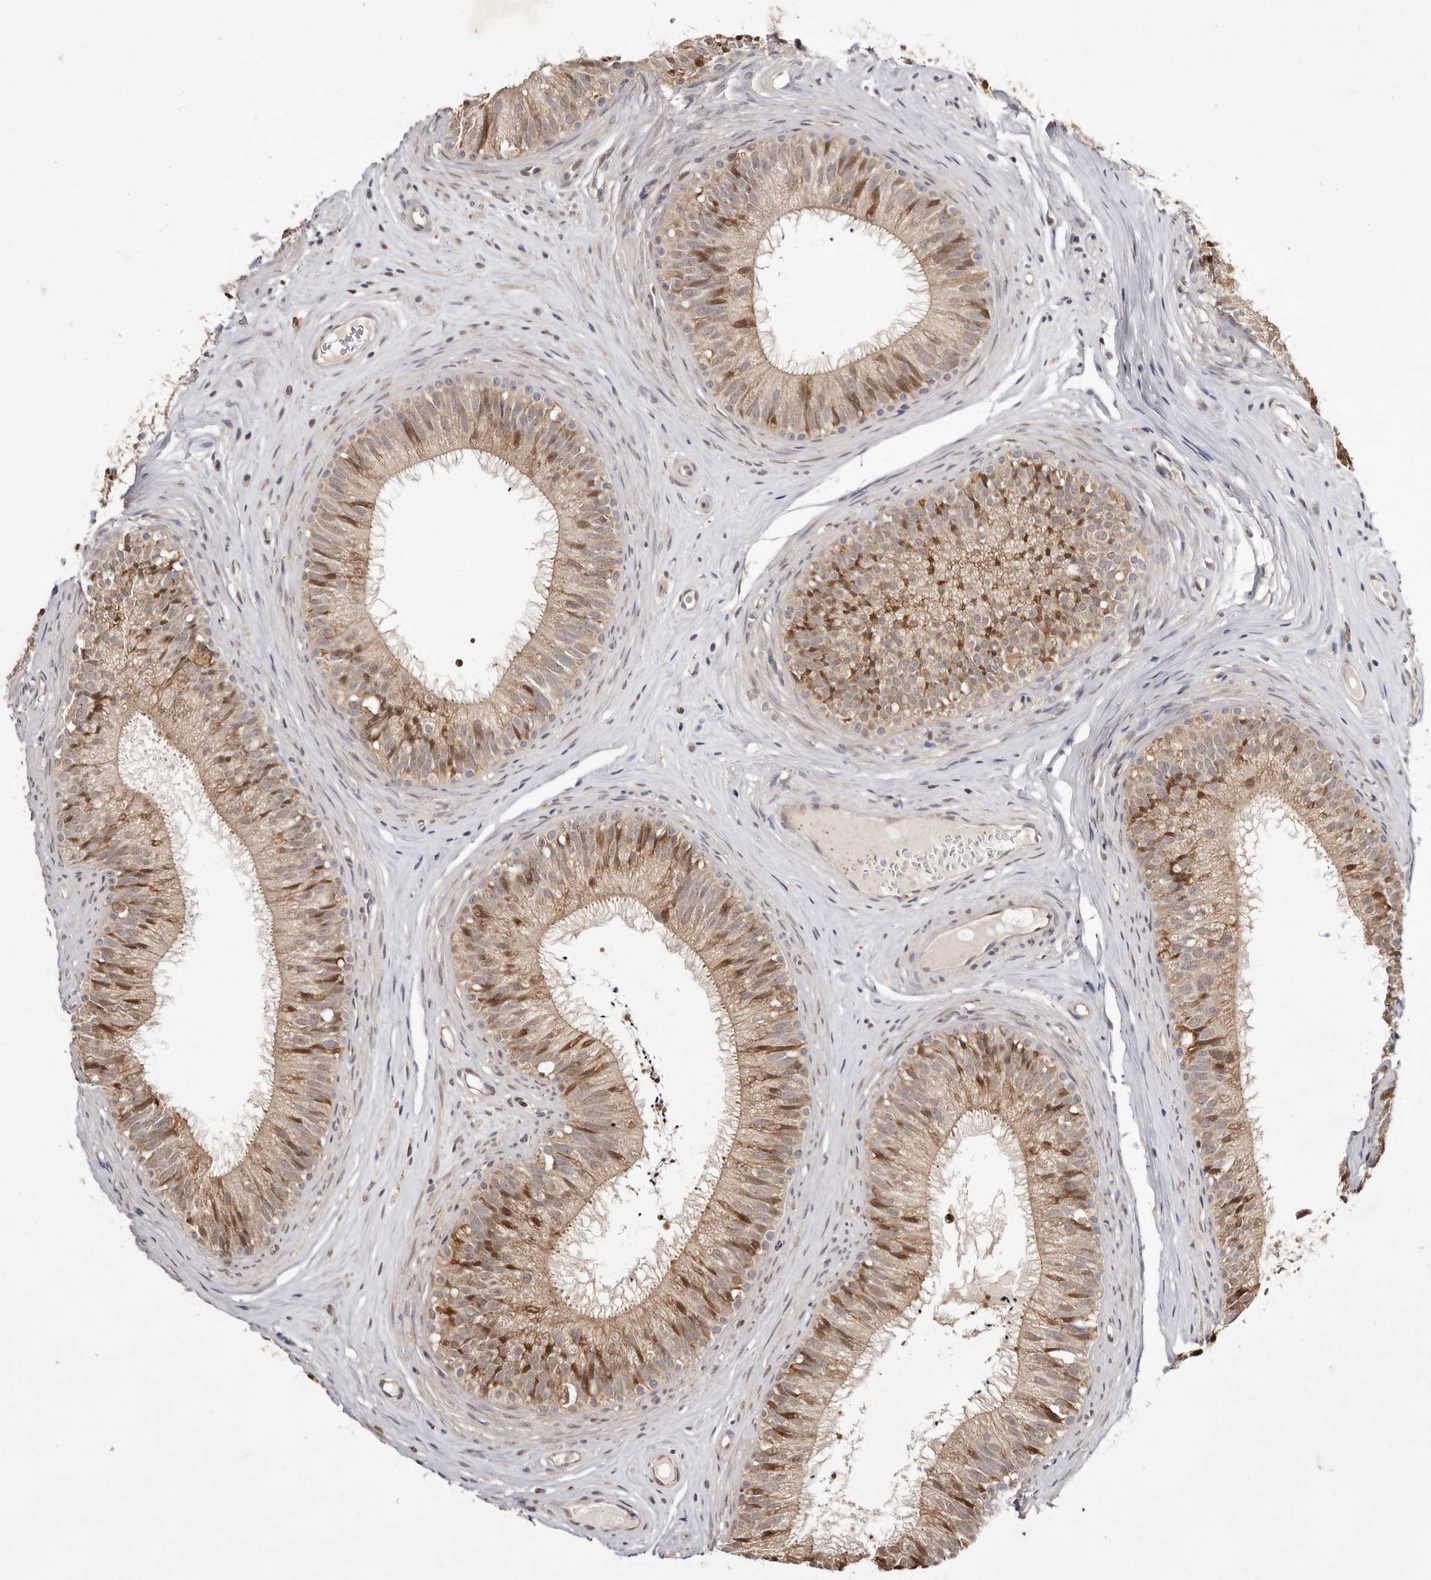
{"staining": {"intensity": "moderate", "quantity": "25%-75%", "location": "cytoplasmic/membranous,nuclear"}, "tissue": "epididymis", "cell_type": "Glandular cells", "image_type": "normal", "snomed": [{"axis": "morphology", "description": "Normal tissue, NOS"}, {"axis": "topography", "description": "Epididymis"}], "caption": "Immunohistochemical staining of unremarkable epididymis shows medium levels of moderate cytoplasmic/membranous,nuclear positivity in about 25%-75% of glandular cells.", "gene": "RRM2B", "patient": {"sex": "male", "age": 29}}